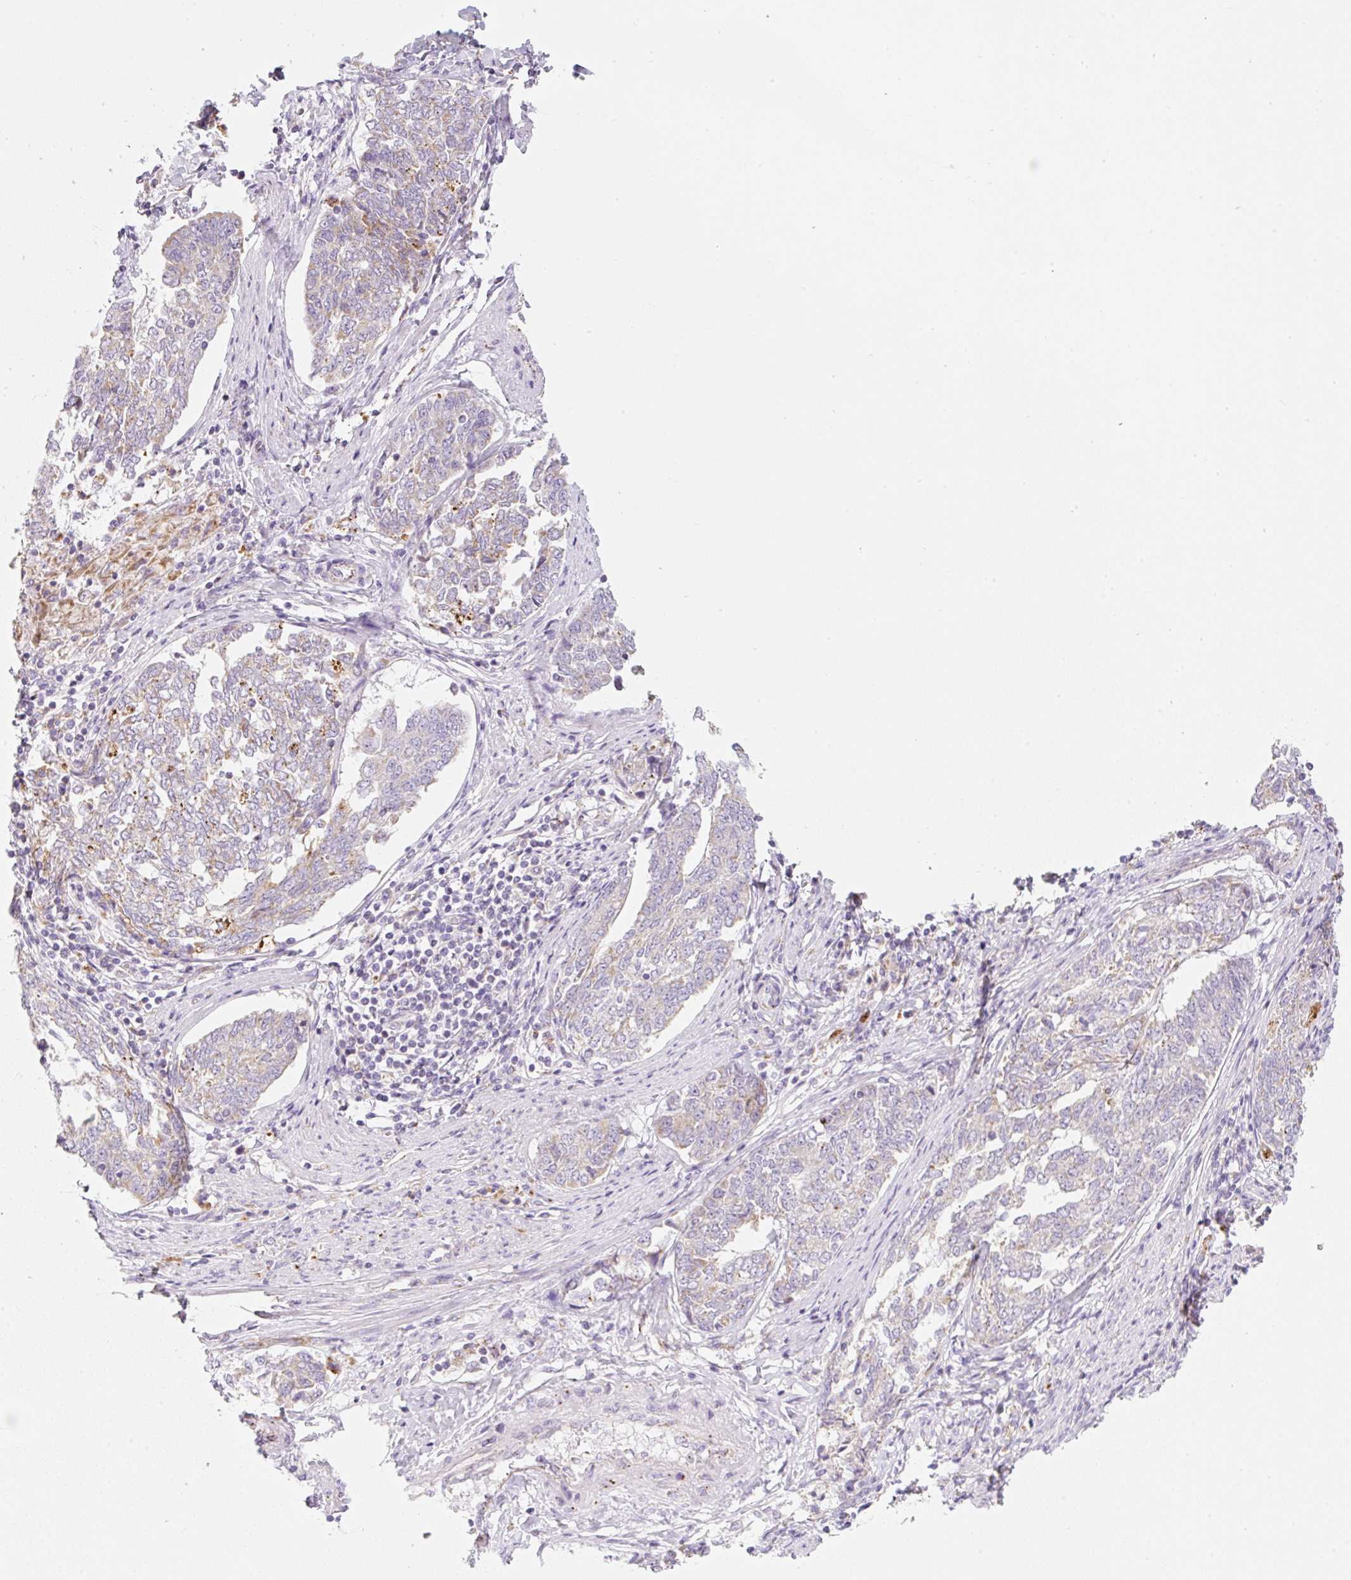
{"staining": {"intensity": "weak", "quantity": "25%-75%", "location": "cytoplasmic/membranous"}, "tissue": "endometrial cancer", "cell_type": "Tumor cells", "image_type": "cancer", "snomed": [{"axis": "morphology", "description": "Adenocarcinoma, NOS"}, {"axis": "topography", "description": "Endometrium"}], "caption": "Immunohistochemistry histopathology image of endometrial cancer (adenocarcinoma) stained for a protein (brown), which exhibits low levels of weak cytoplasmic/membranous positivity in about 25%-75% of tumor cells.", "gene": "CLEC3A", "patient": {"sex": "female", "age": 80}}